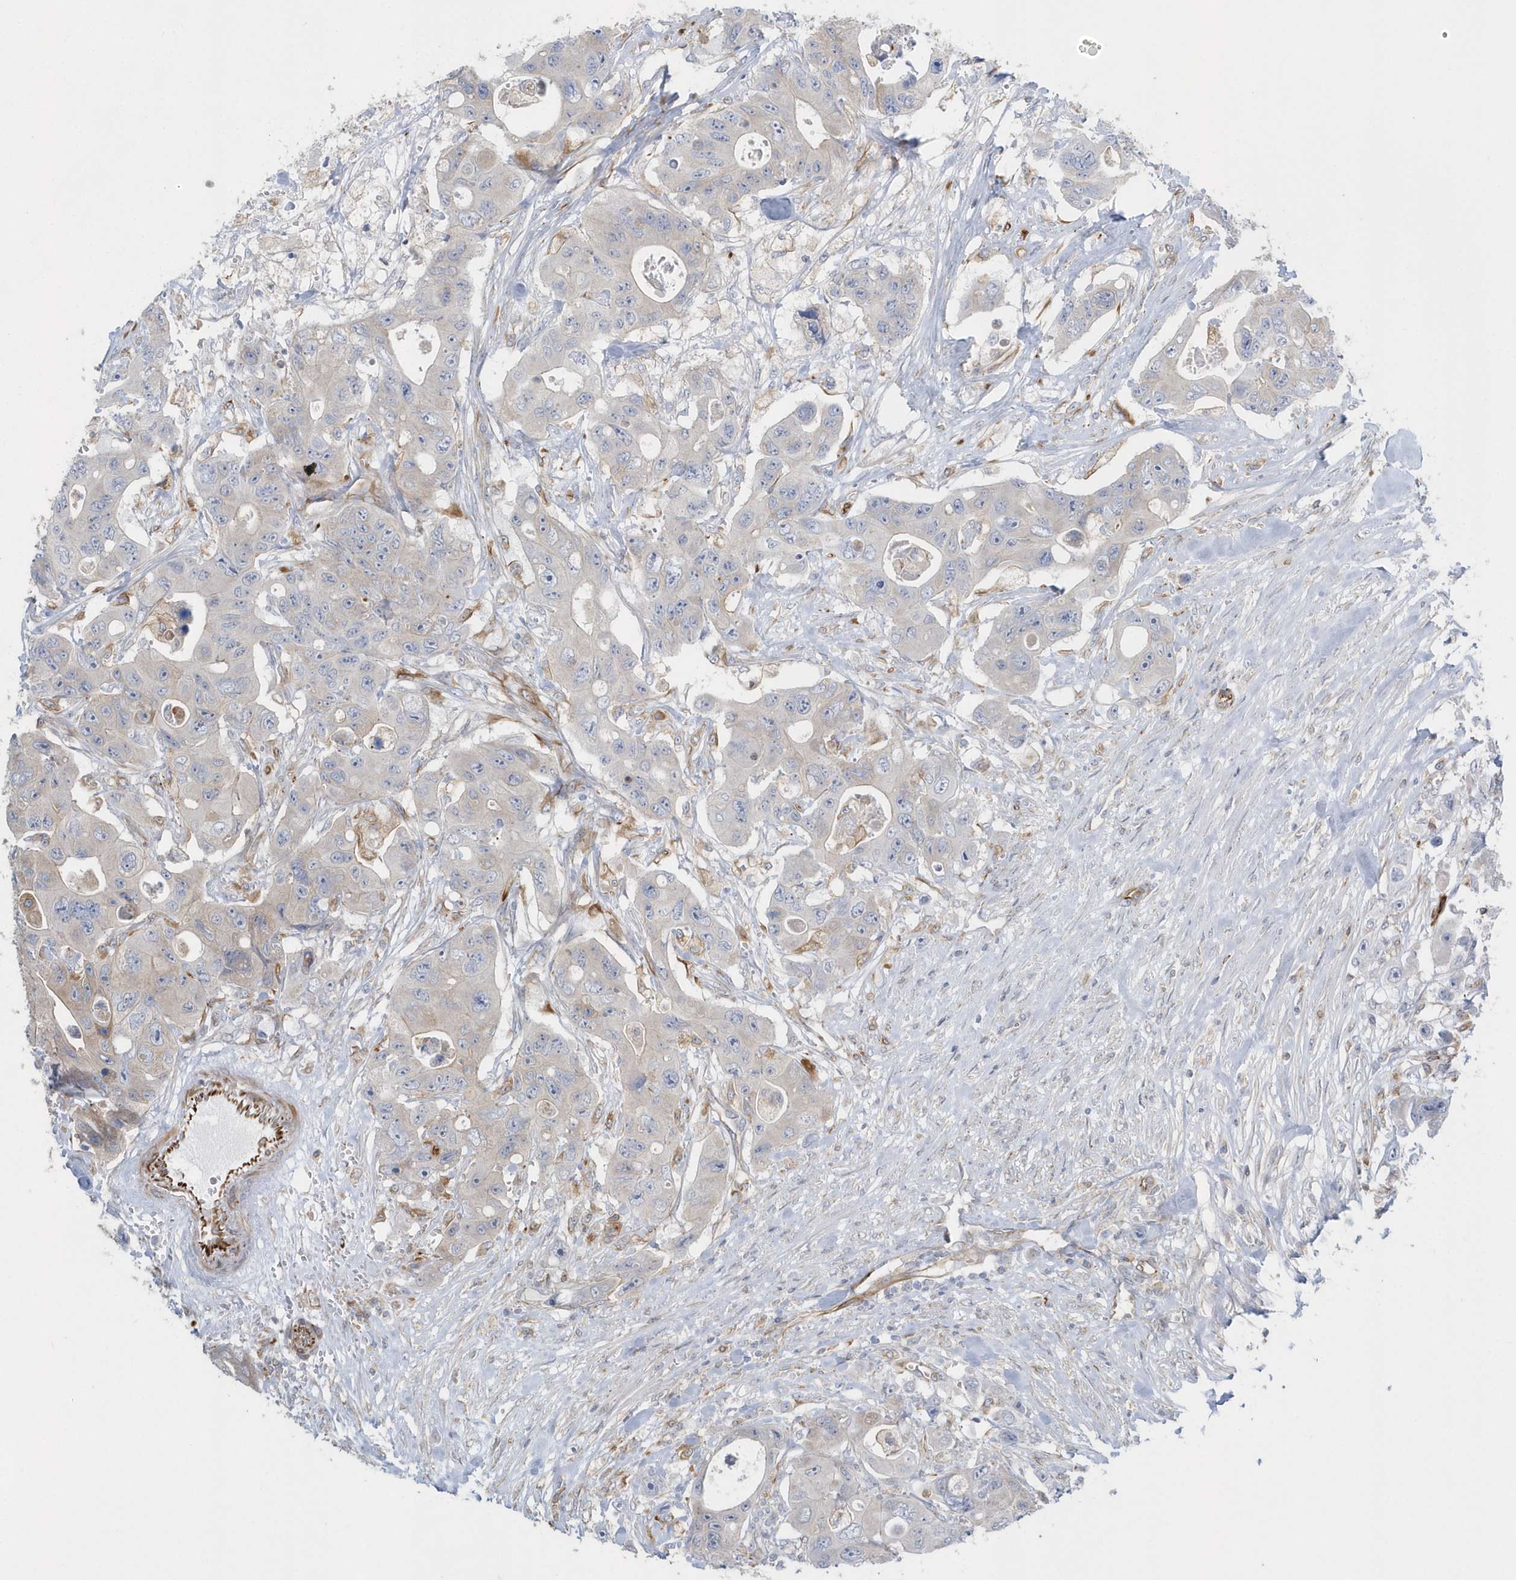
{"staining": {"intensity": "negative", "quantity": "none", "location": "none"}, "tissue": "colorectal cancer", "cell_type": "Tumor cells", "image_type": "cancer", "snomed": [{"axis": "morphology", "description": "Adenocarcinoma, NOS"}, {"axis": "topography", "description": "Colon"}], "caption": "Tumor cells are negative for protein expression in human colorectal cancer.", "gene": "RAB17", "patient": {"sex": "female", "age": 46}}